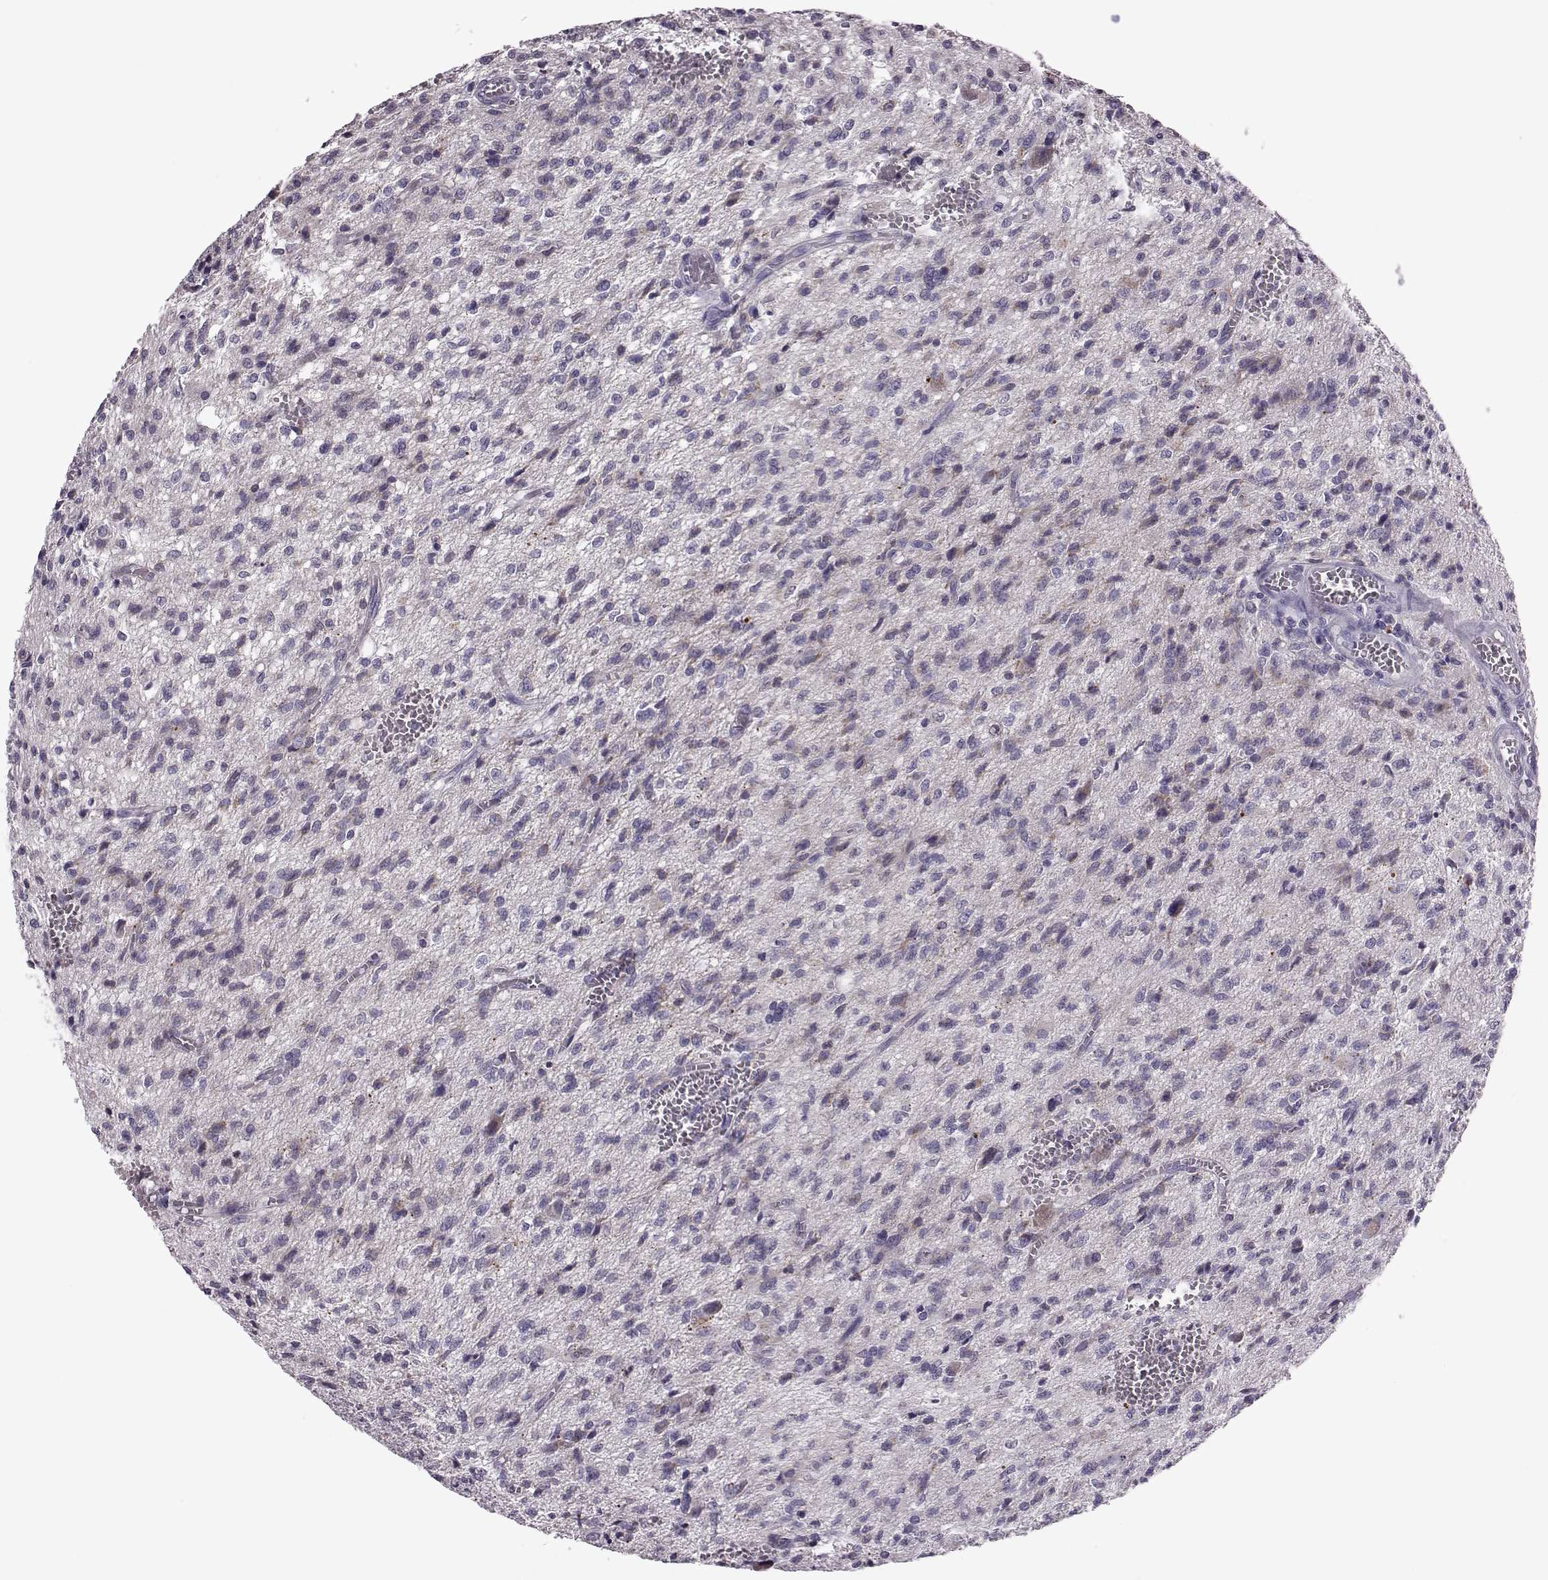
{"staining": {"intensity": "negative", "quantity": "none", "location": "none"}, "tissue": "glioma", "cell_type": "Tumor cells", "image_type": "cancer", "snomed": [{"axis": "morphology", "description": "Glioma, malignant, Low grade"}, {"axis": "topography", "description": "Brain"}], "caption": "Human glioma stained for a protein using immunohistochemistry (IHC) exhibits no positivity in tumor cells.", "gene": "RIMS2", "patient": {"sex": "male", "age": 64}}